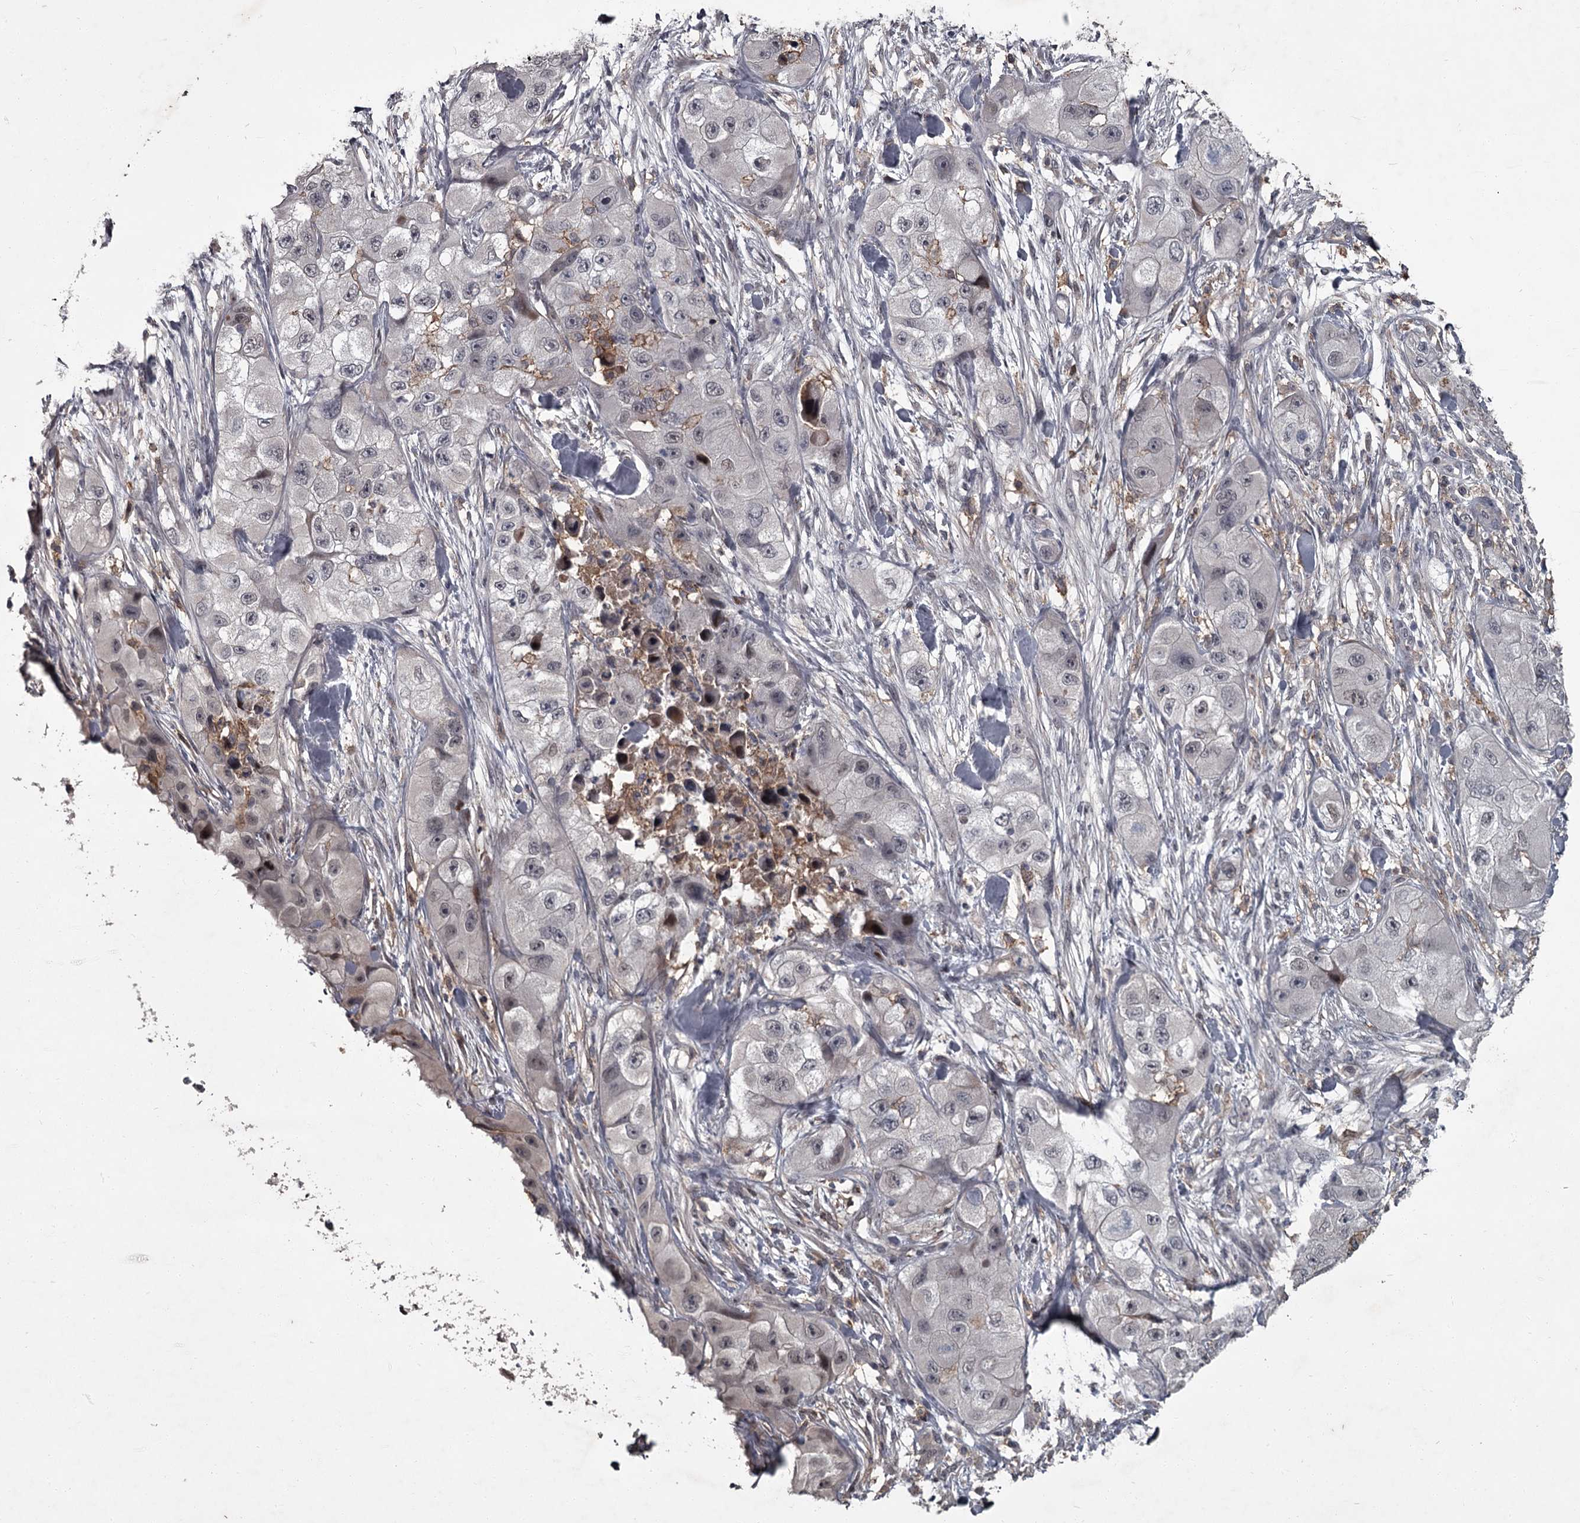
{"staining": {"intensity": "negative", "quantity": "none", "location": "none"}, "tissue": "skin cancer", "cell_type": "Tumor cells", "image_type": "cancer", "snomed": [{"axis": "morphology", "description": "Squamous cell carcinoma, NOS"}, {"axis": "topography", "description": "Skin"}, {"axis": "topography", "description": "Subcutis"}], "caption": "This is an IHC photomicrograph of skin cancer. There is no positivity in tumor cells.", "gene": "FLVCR2", "patient": {"sex": "male", "age": 73}}